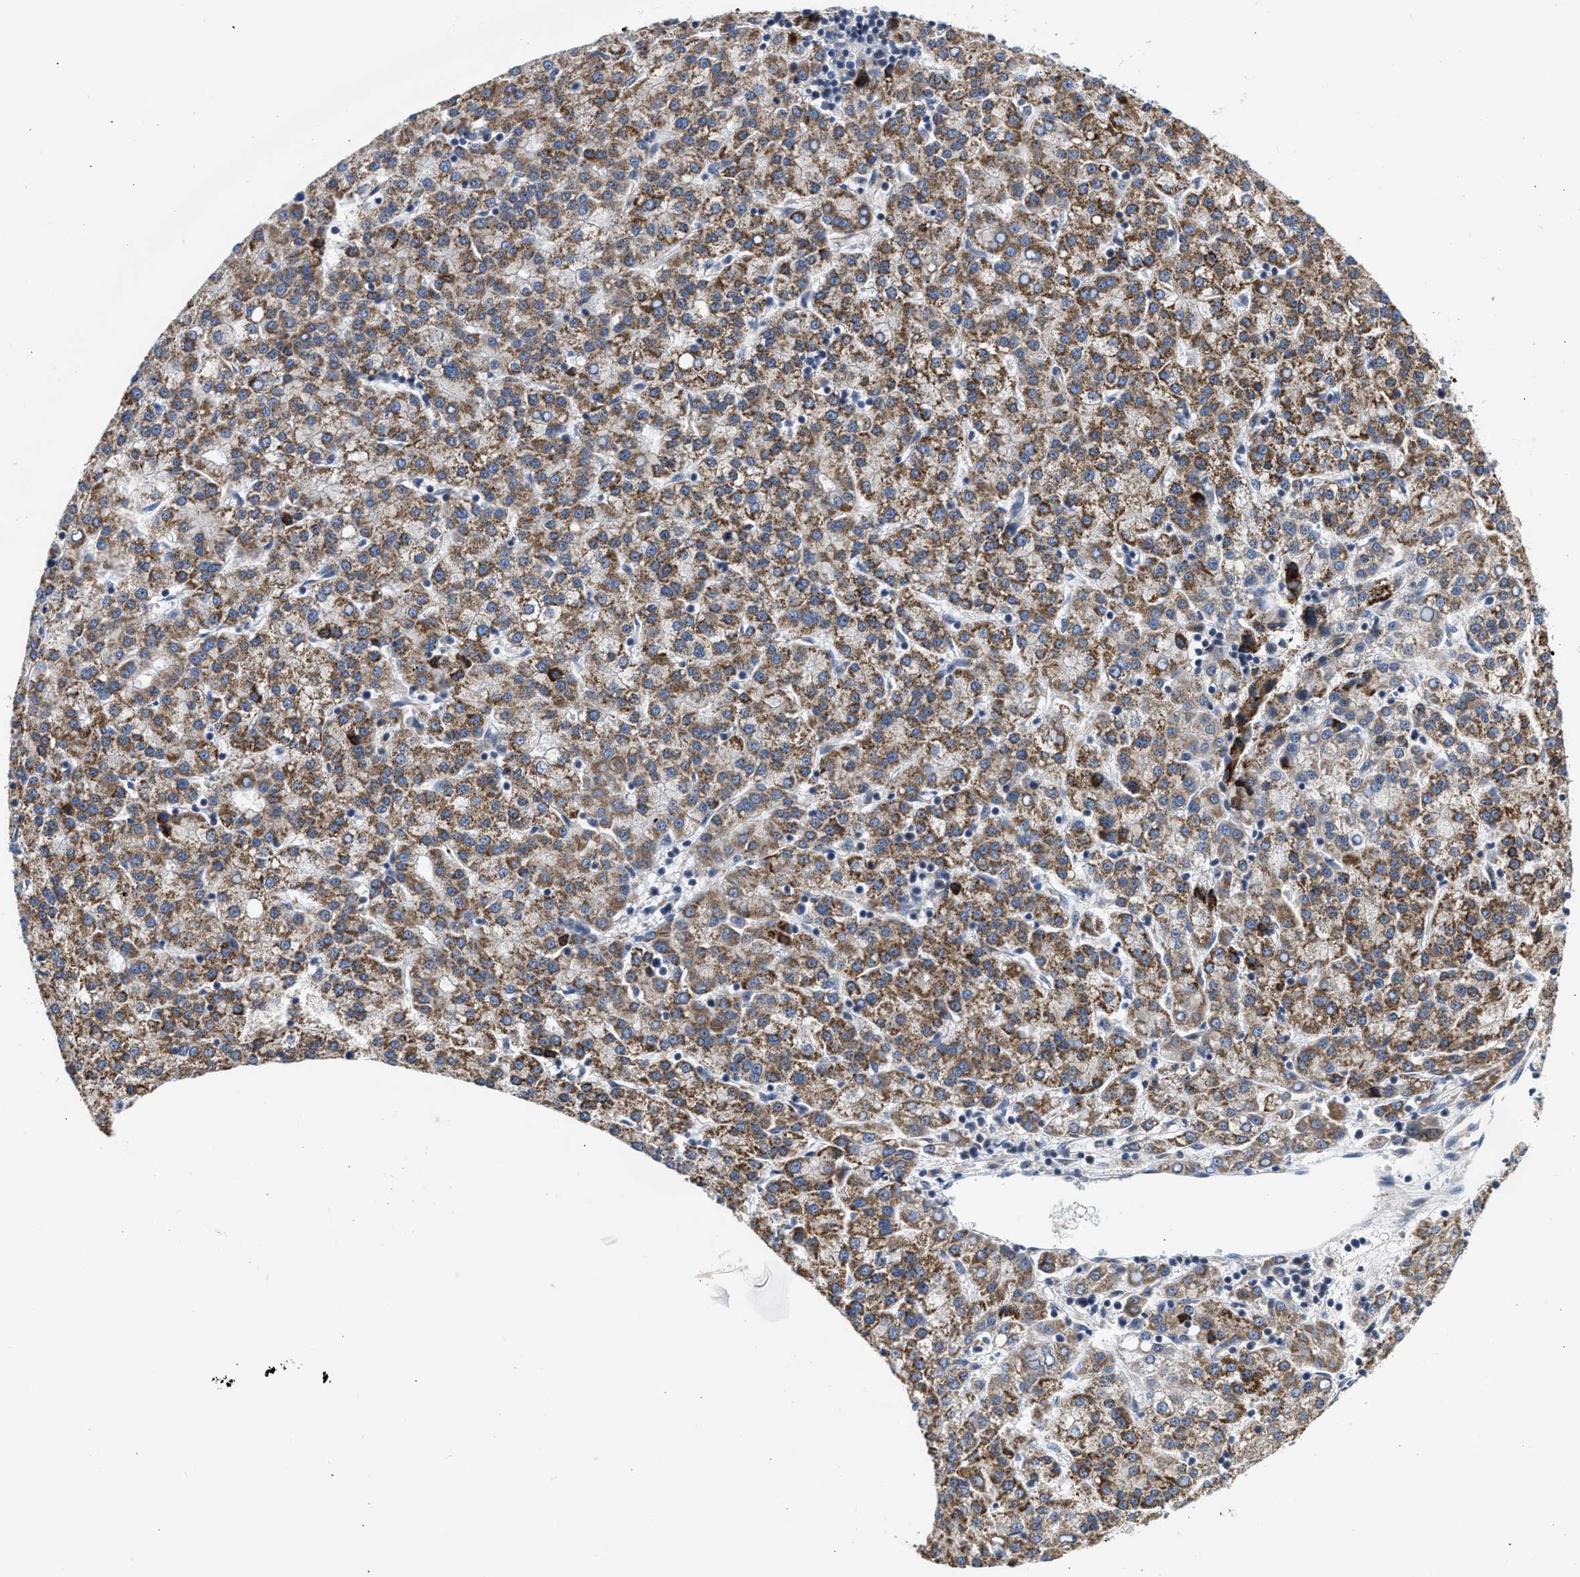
{"staining": {"intensity": "moderate", "quantity": ">75%", "location": "cytoplasmic/membranous"}, "tissue": "liver cancer", "cell_type": "Tumor cells", "image_type": "cancer", "snomed": [{"axis": "morphology", "description": "Carcinoma, Hepatocellular, NOS"}, {"axis": "topography", "description": "Liver"}], "caption": "Immunohistochemical staining of liver cancer (hepatocellular carcinoma) exhibits medium levels of moderate cytoplasmic/membranous protein expression in approximately >75% of tumor cells.", "gene": "PIM1", "patient": {"sex": "female", "age": 58}}